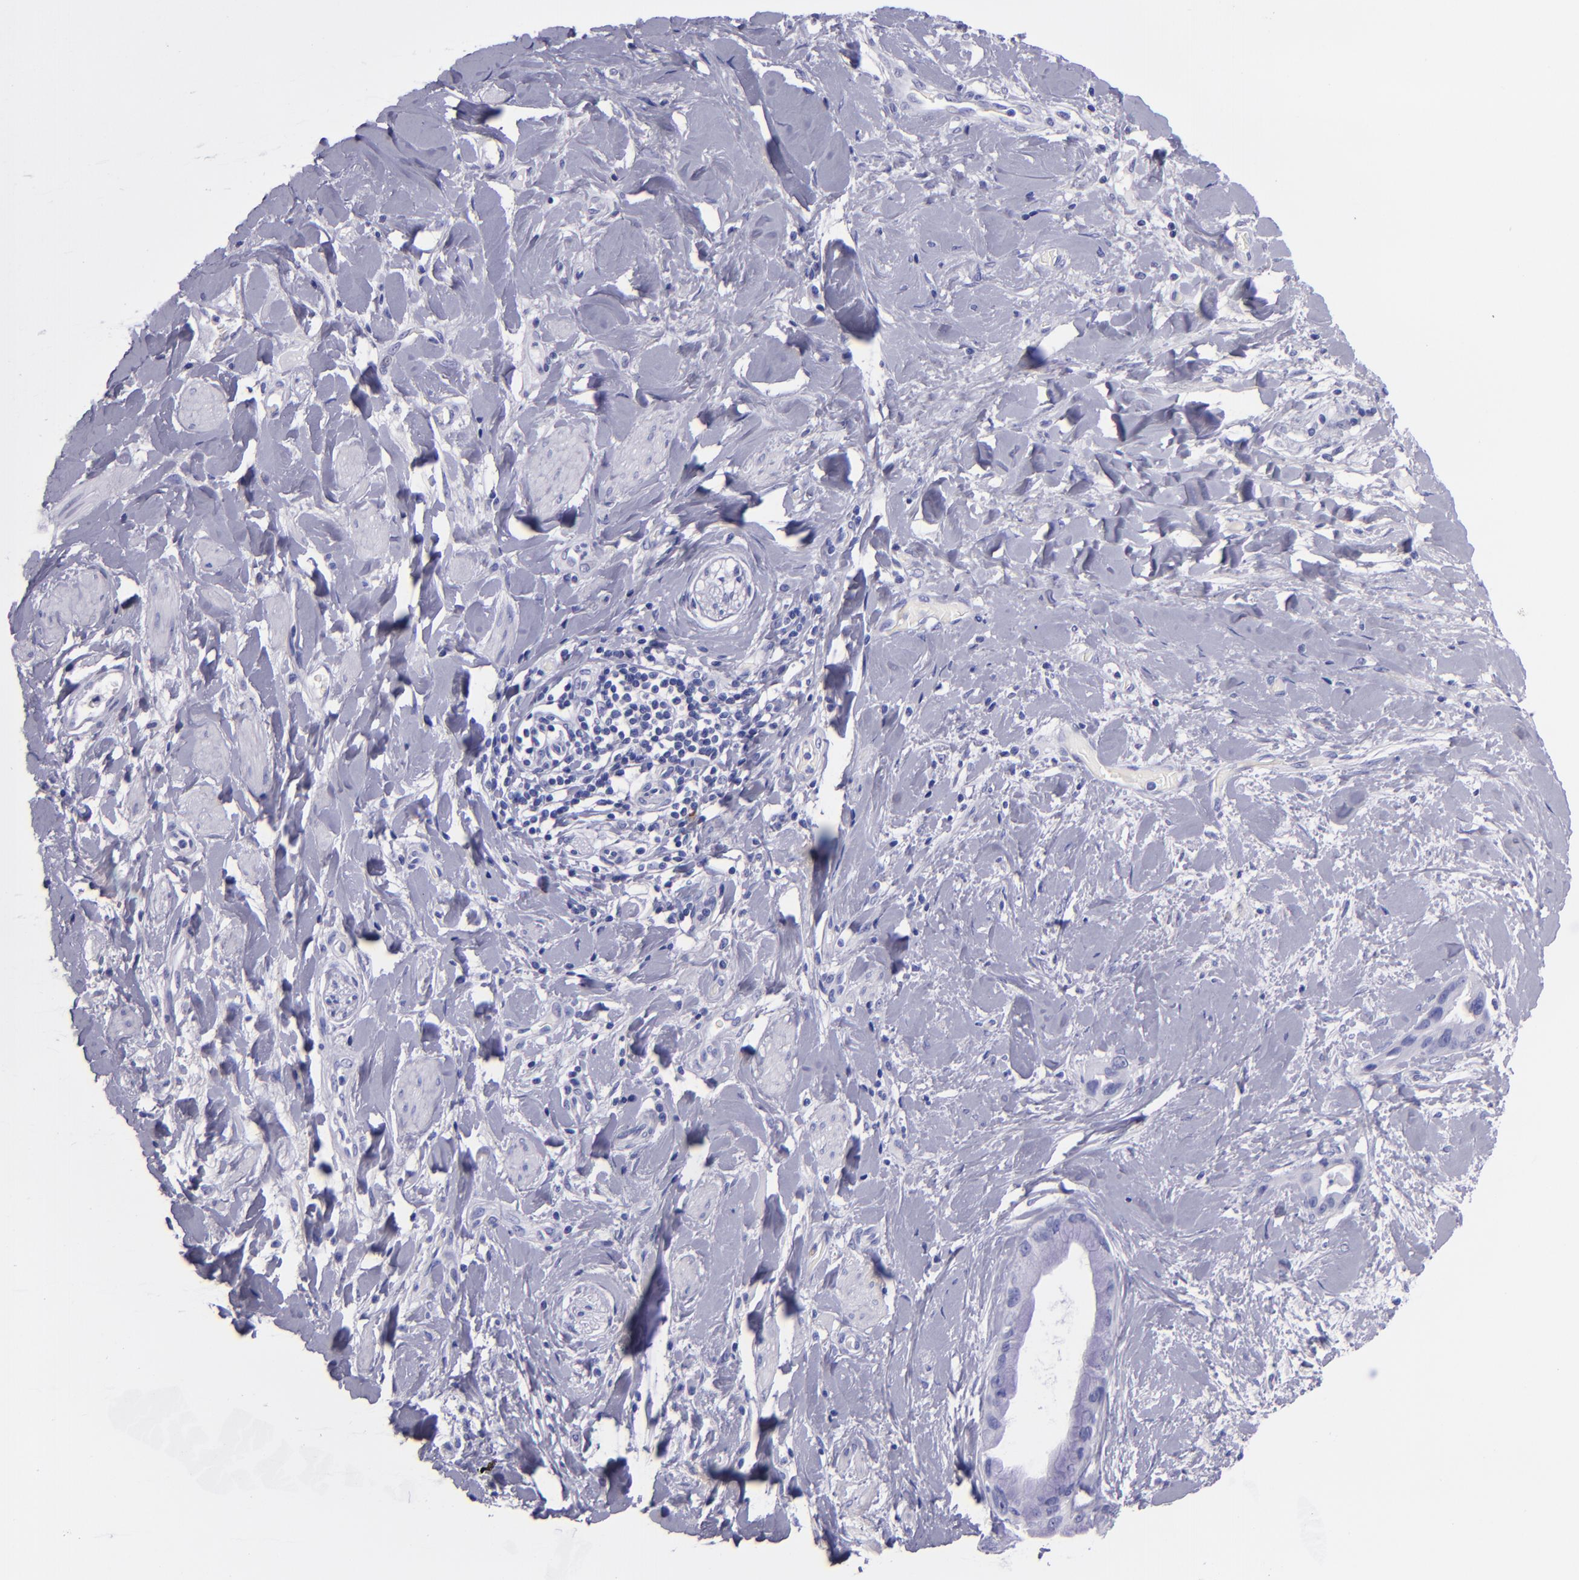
{"staining": {"intensity": "negative", "quantity": "none", "location": "none"}, "tissue": "liver cancer", "cell_type": "Tumor cells", "image_type": "cancer", "snomed": [{"axis": "morphology", "description": "Cholangiocarcinoma"}, {"axis": "topography", "description": "Liver"}], "caption": "High magnification brightfield microscopy of cholangiocarcinoma (liver) stained with DAB (3,3'-diaminobenzidine) (brown) and counterstained with hematoxylin (blue): tumor cells show no significant staining.", "gene": "TNNT3", "patient": {"sex": "female", "age": 65}}